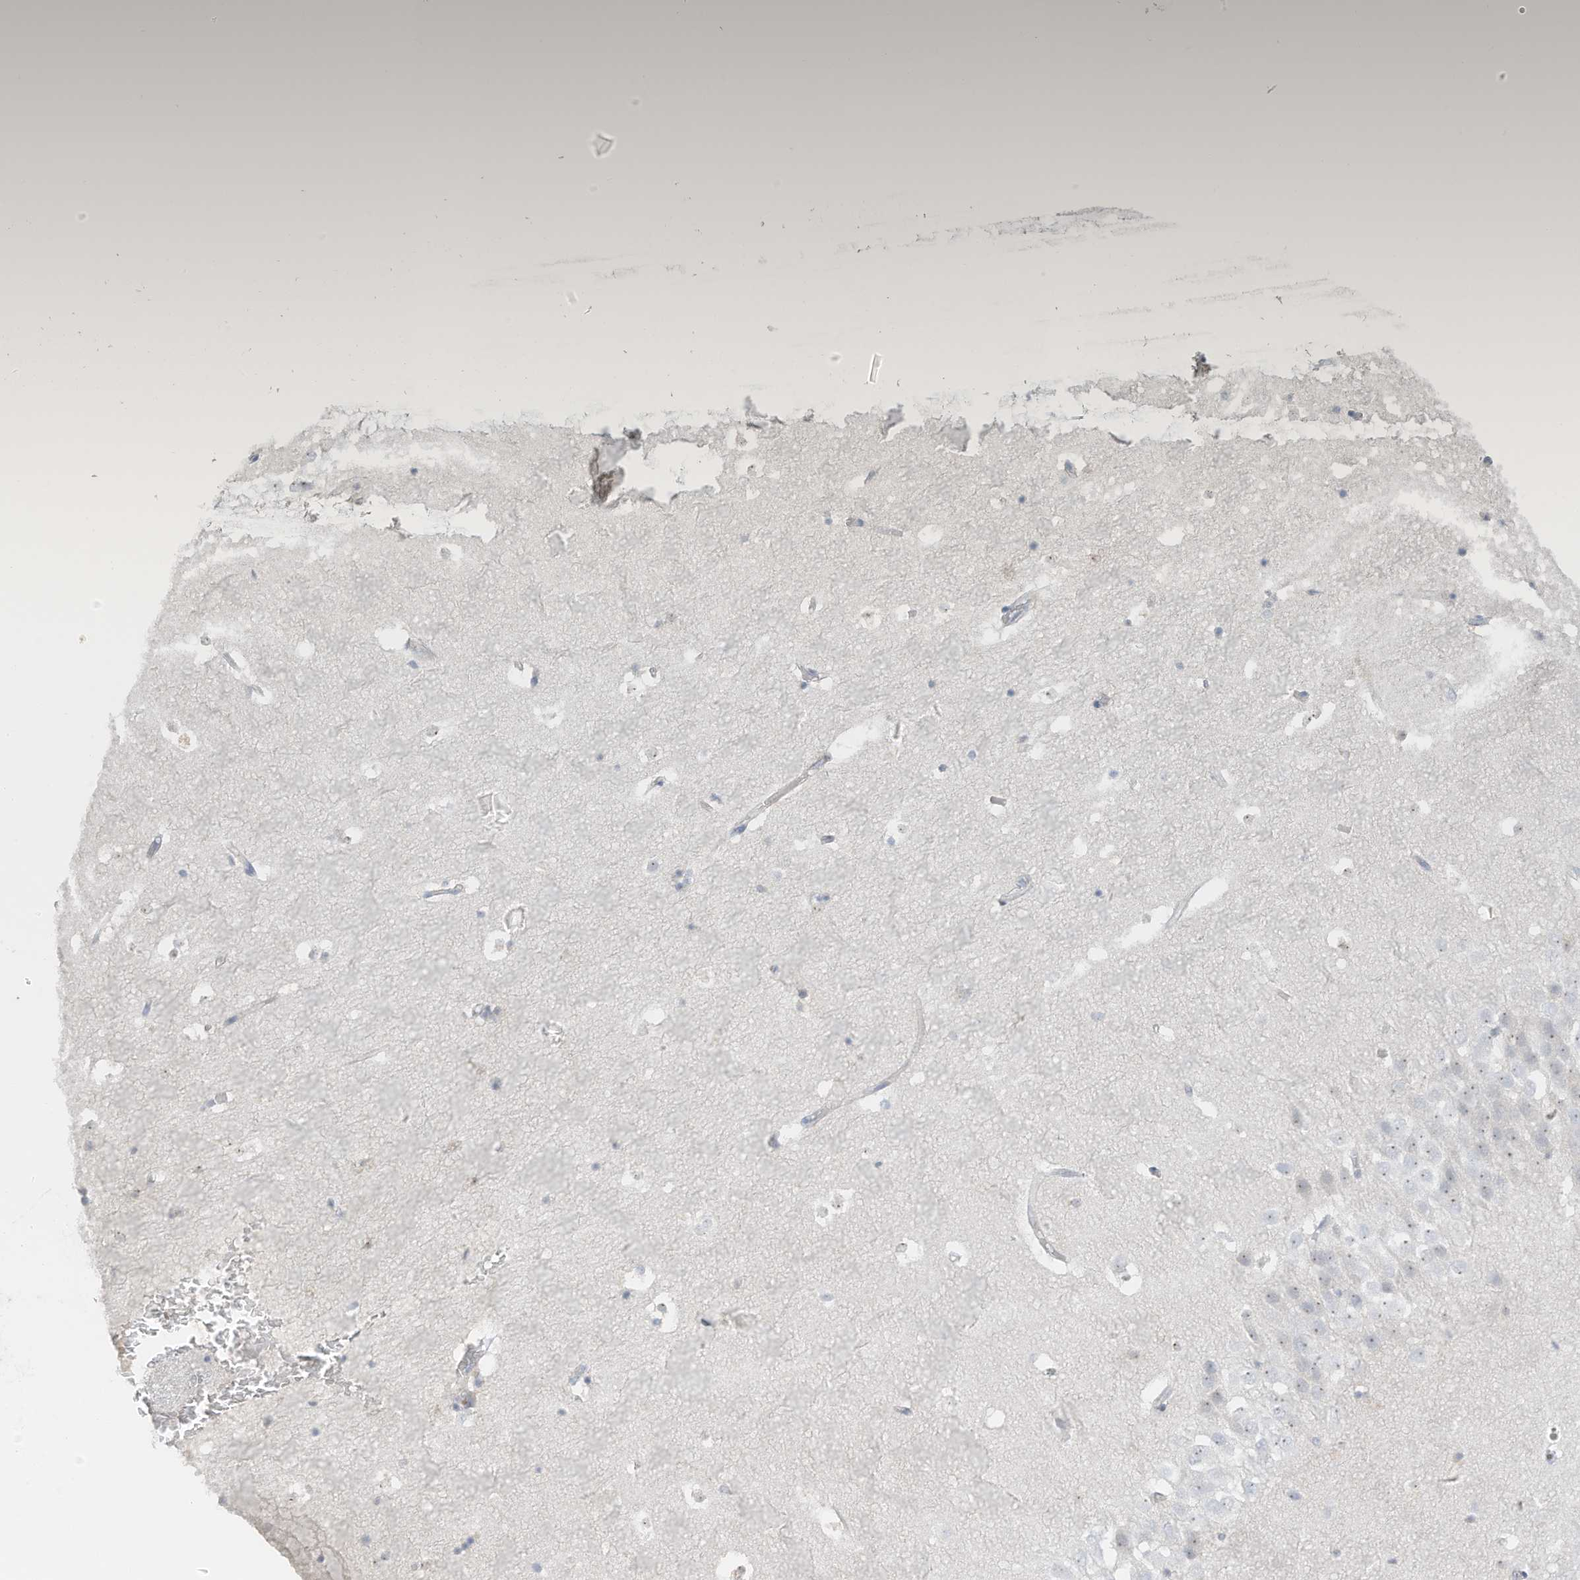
{"staining": {"intensity": "negative", "quantity": "none", "location": "none"}, "tissue": "hippocampus", "cell_type": "Glial cells", "image_type": "normal", "snomed": [{"axis": "morphology", "description": "Normal tissue, NOS"}, {"axis": "topography", "description": "Hippocampus"}], "caption": "IHC micrograph of benign hippocampus: human hippocampus stained with DAB (3,3'-diaminobenzidine) reveals no significant protein staining in glial cells.", "gene": "ZBTB41", "patient": {"sex": "female", "age": 52}}